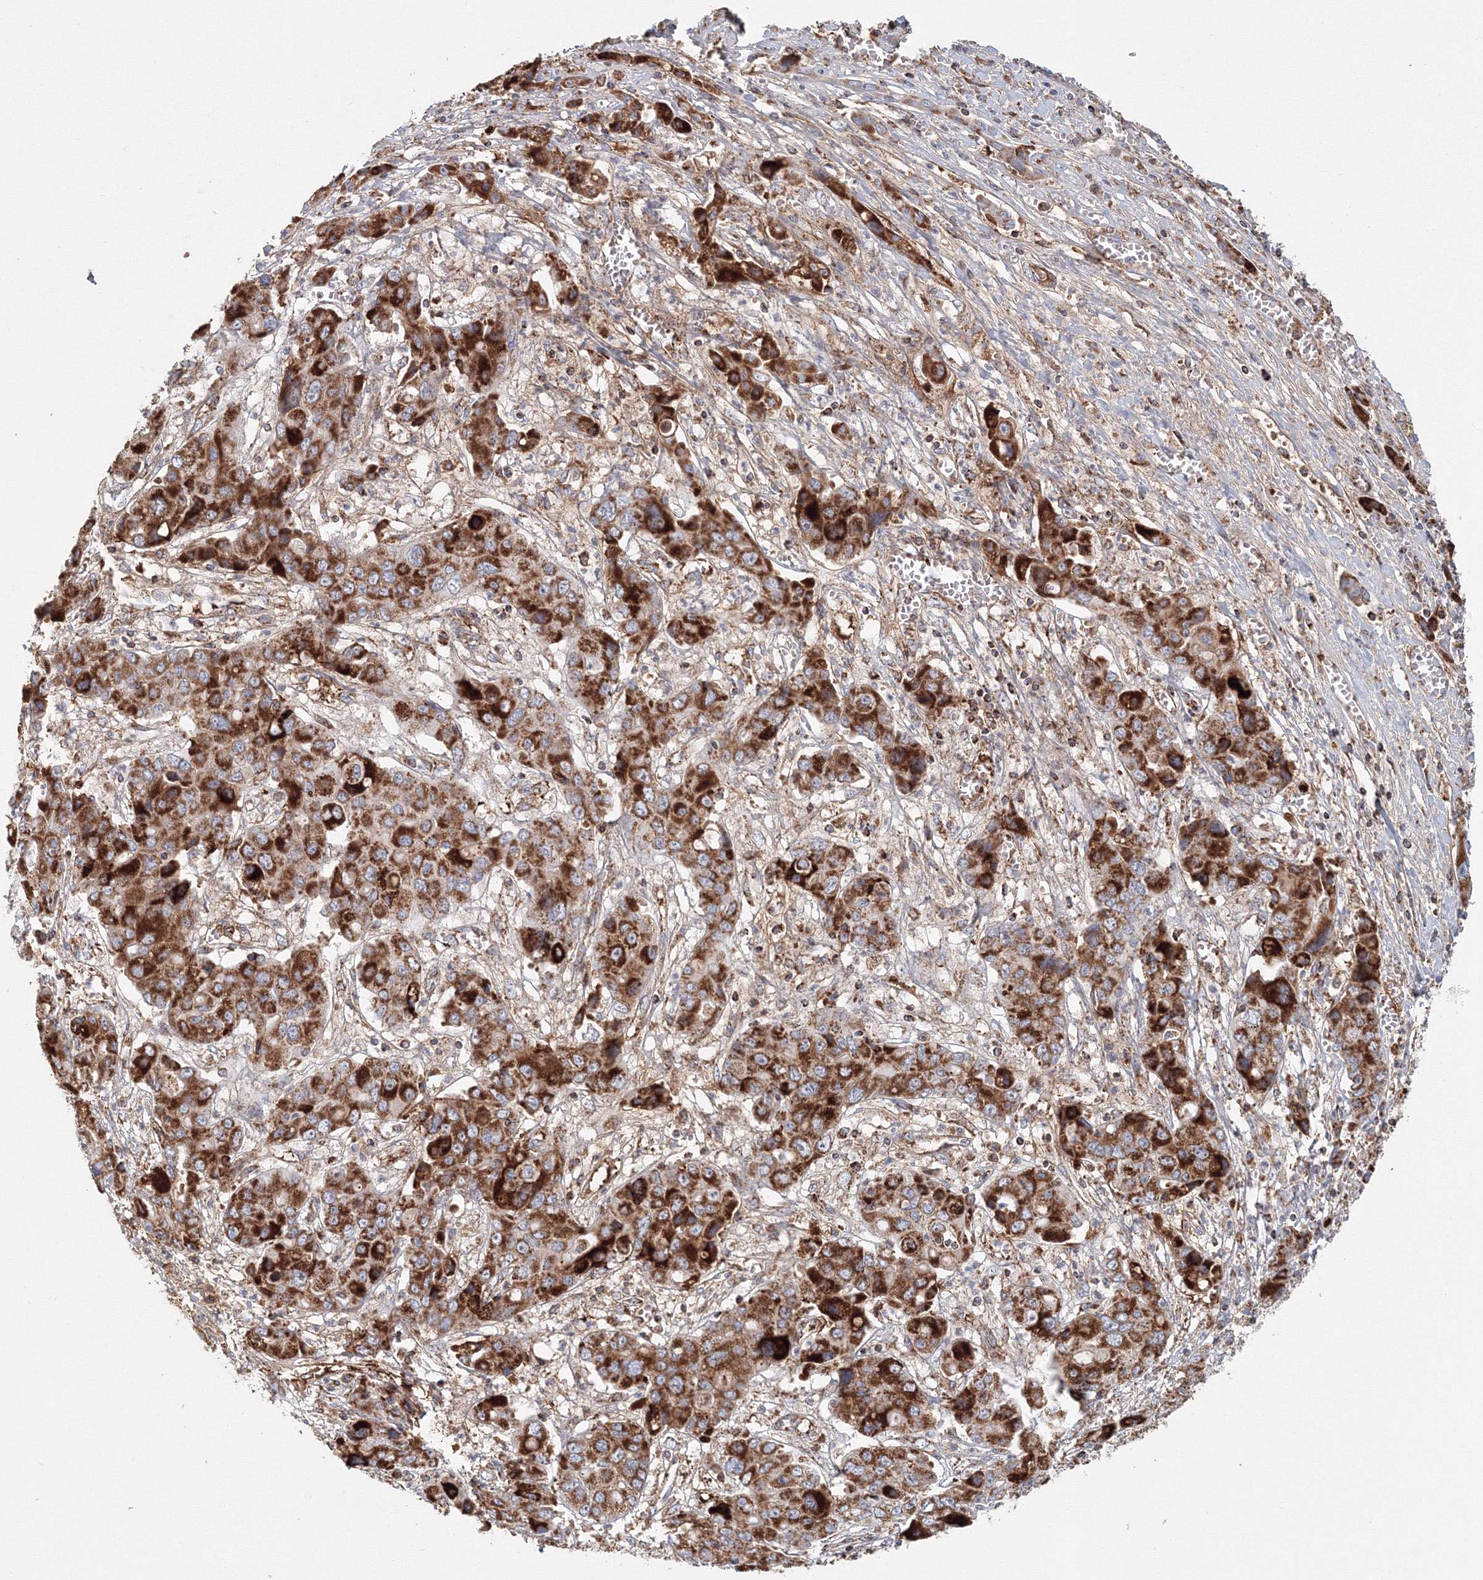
{"staining": {"intensity": "strong", "quantity": ">75%", "location": "cytoplasmic/membranous"}, "tissue": "liver cancer", "cell_type": "Tumor cells", "image_type": "cancer", "snomed": [{"axis": "morphology", "description": "Cholangiocarcinoma"}, {"axis": "topography", "description": "Liver"}], "caption": "Approximately >75% of tumor cells in liver cholangiocarcinoma reveal strong cytoplasmic/membranous protein staining as visualized by brown immunohistochemical staining.", "gene": "GRPEL1", "patient": {"sex": "male", "age": 67}}